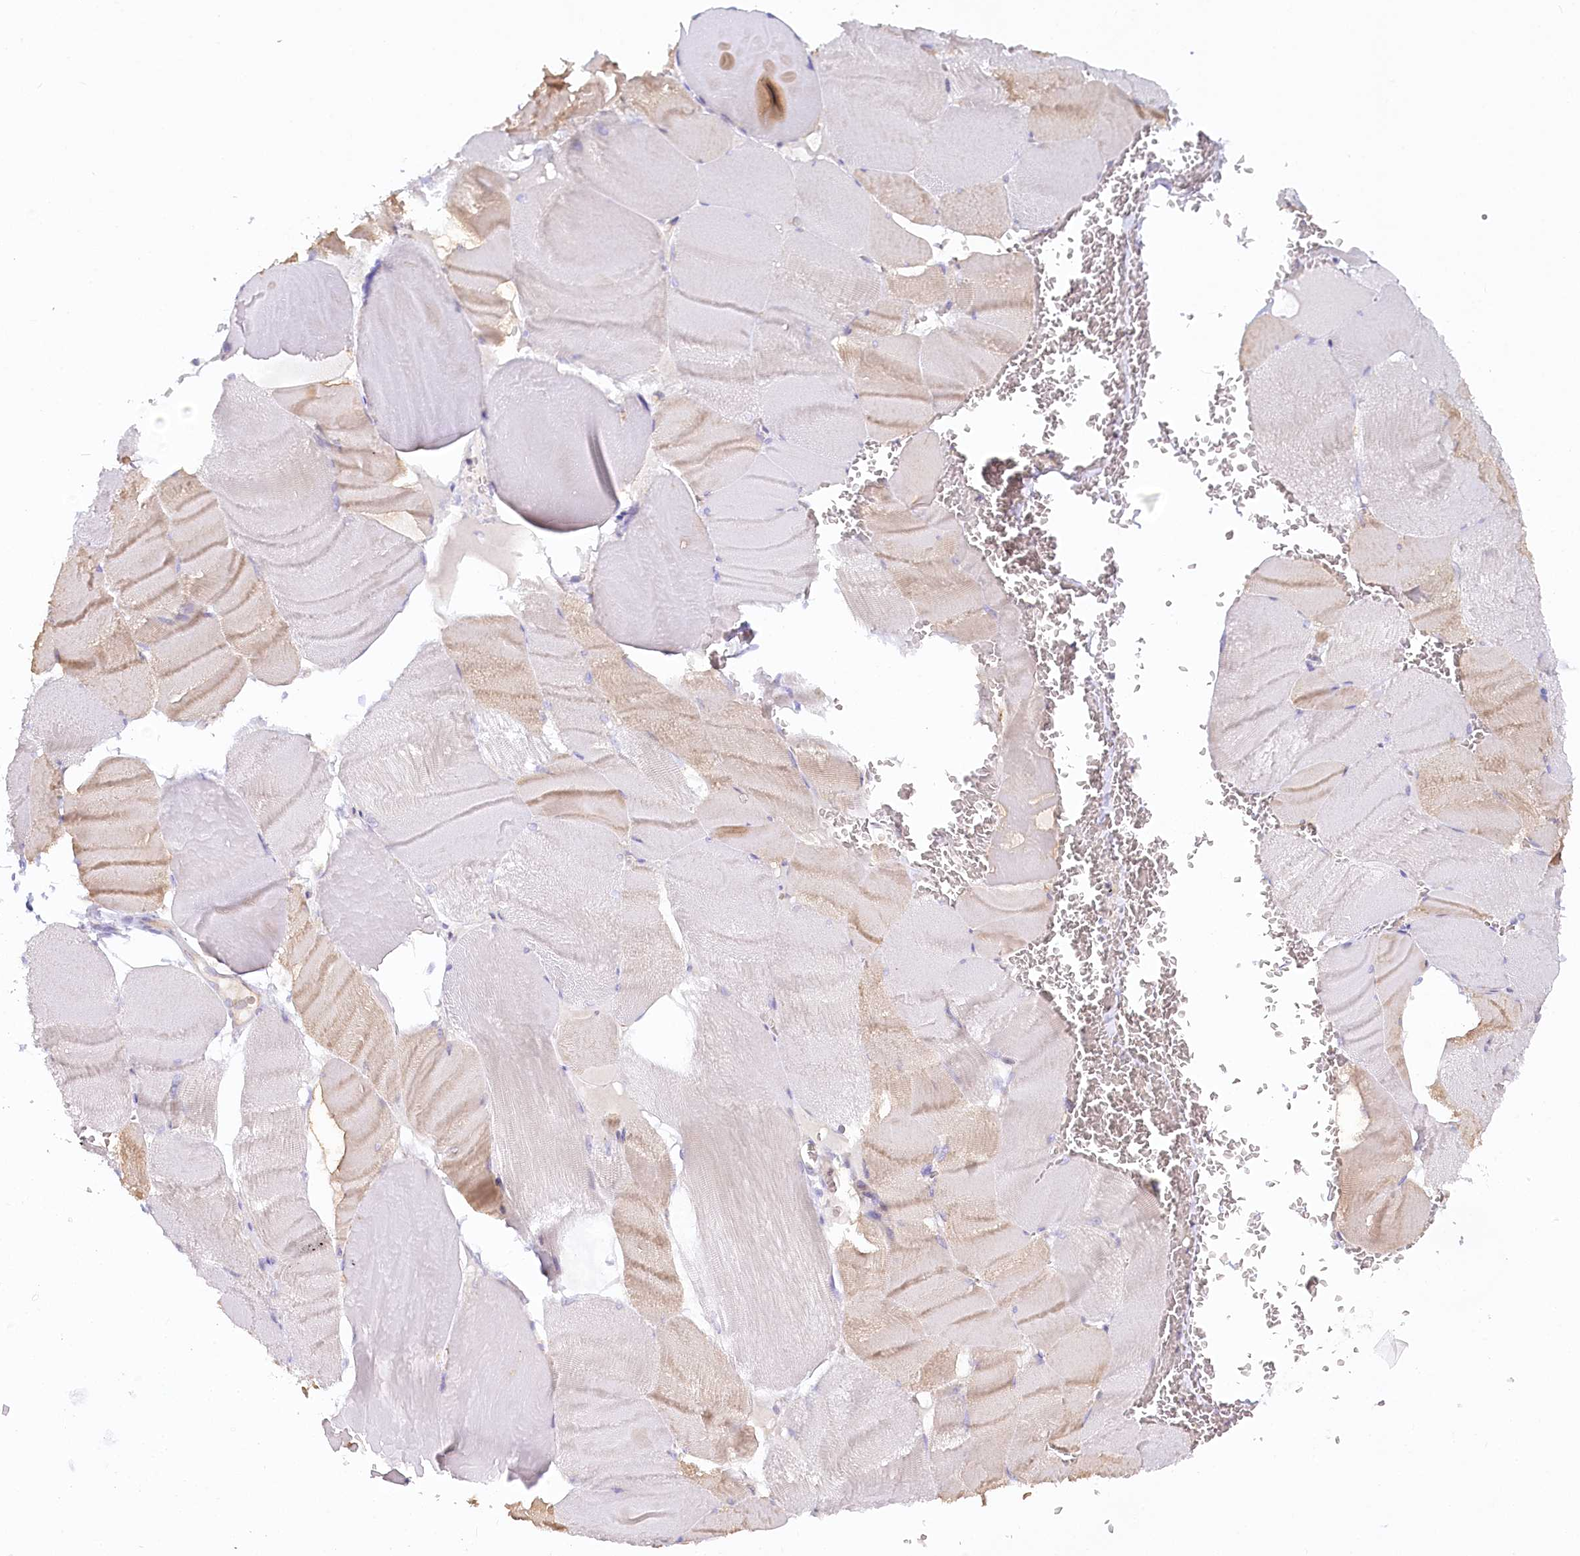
{"staining": {"intensity": "weak", "quantity": "<25%", "location": "cytoplasmic/membranous"}, "tissue": "skeletal muscle", "cell_type": "Myocytes", "image_type": "normal", "snomed": [{"axis": "morphology", "description": "Normal tissue, NOS"}, {"axis": "morphology", "description": "Basal cell carcinoma"}, {"axis": "topography", "description": "Skeletal muscle"}], "caption": "This is an IHC histopathology image of unremarkable human skeletal muscle. There is no staining in myocytes.", "gene": "PAIP2", "patient": {"sex": "female", "age": 64}}